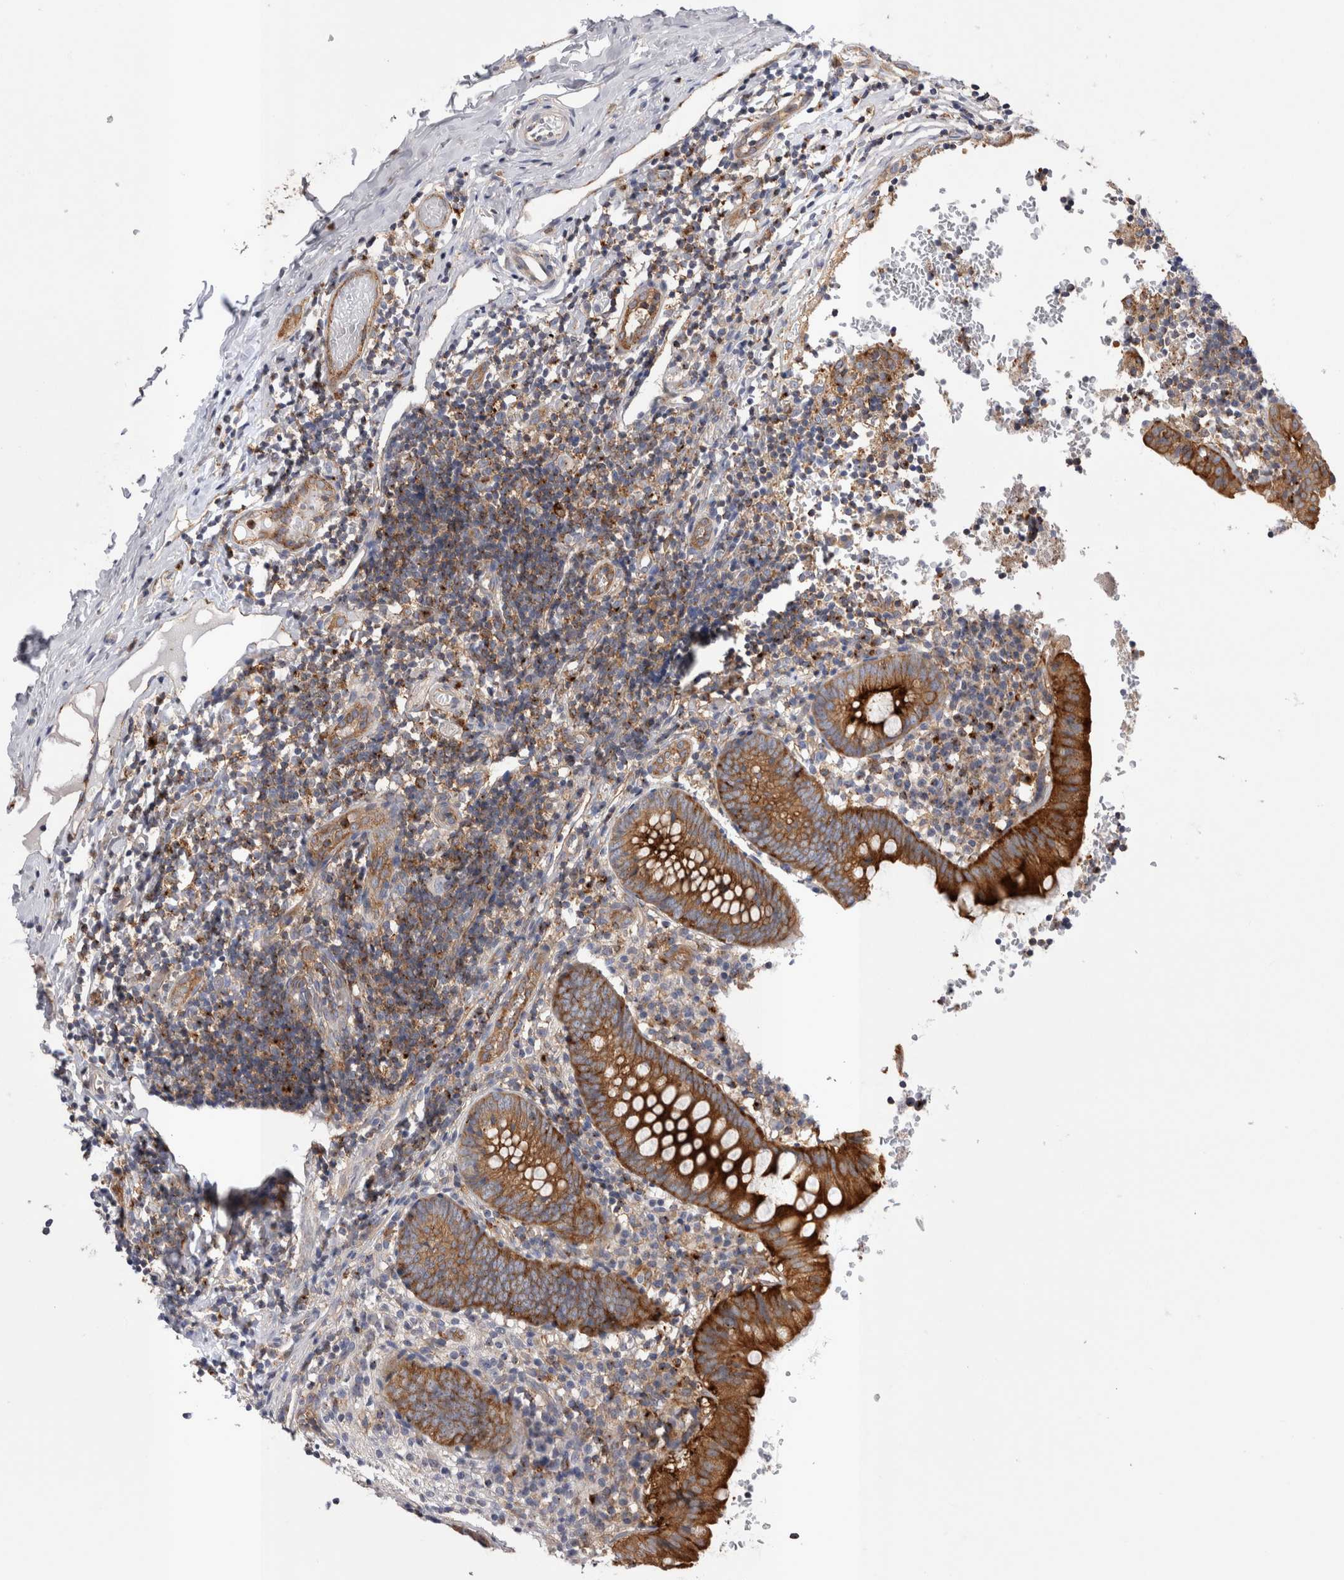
{"staining": {"intensity": "strong", "quantity": ">75%", "location": "cytoplasmic/membranous"}, "tissue": "appendix", "cell_type": "Glandular cells", "image_type": "normal", "snomed": [{"axis": "morphology", "description": "Normal tissue, NOS"}, {"axis": "topography", "description": "Appendix"}], "caption": "Immunohistochemical staining of unremarkable appendix shows strong cytoplasmic/membranous protein staining in approximately >75% of glandular cells.", "gene": "RAB11FIP1", "patient": {"sex": "male", "age": 8}}